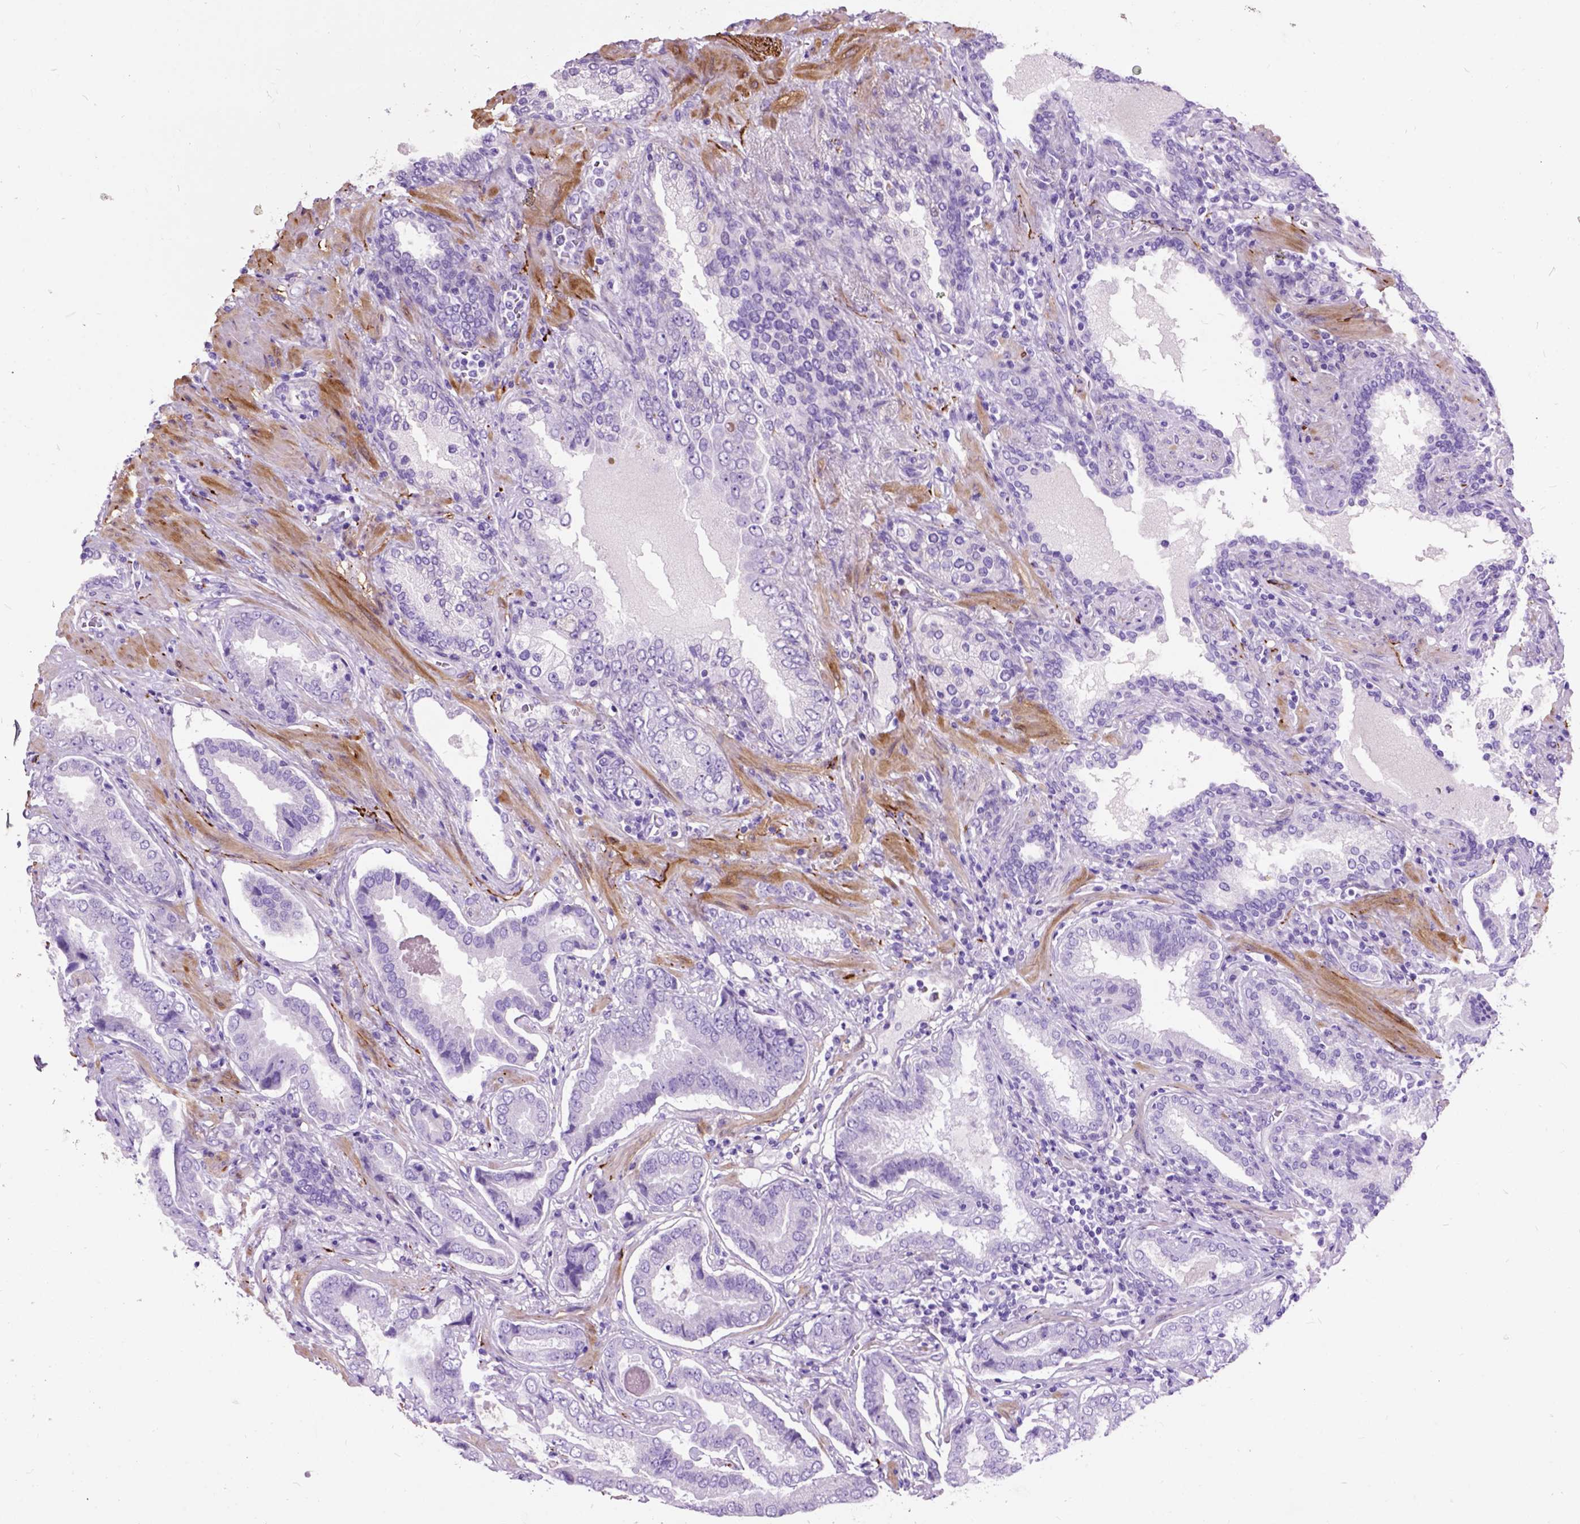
{"staining": {"intensity": "negative", "quantity": "none", "location": "none"}, "tissue": "prostate cancer", "cell_type": "Tumor cells", "image_type": "cancer", "snomed": [{"axis": "morphology", "description": "Adenocarcinoma, NOS"}, {"axis": "topography", "description": "Prostate"}], "caption": "This is a histopathology image of immunohistochemistry staining of prostate cancer (adenocarcinoma), which shows no expression in tumor cells.", "gene": "MAPT", "patient": {"sex": "male", "age": 64}}